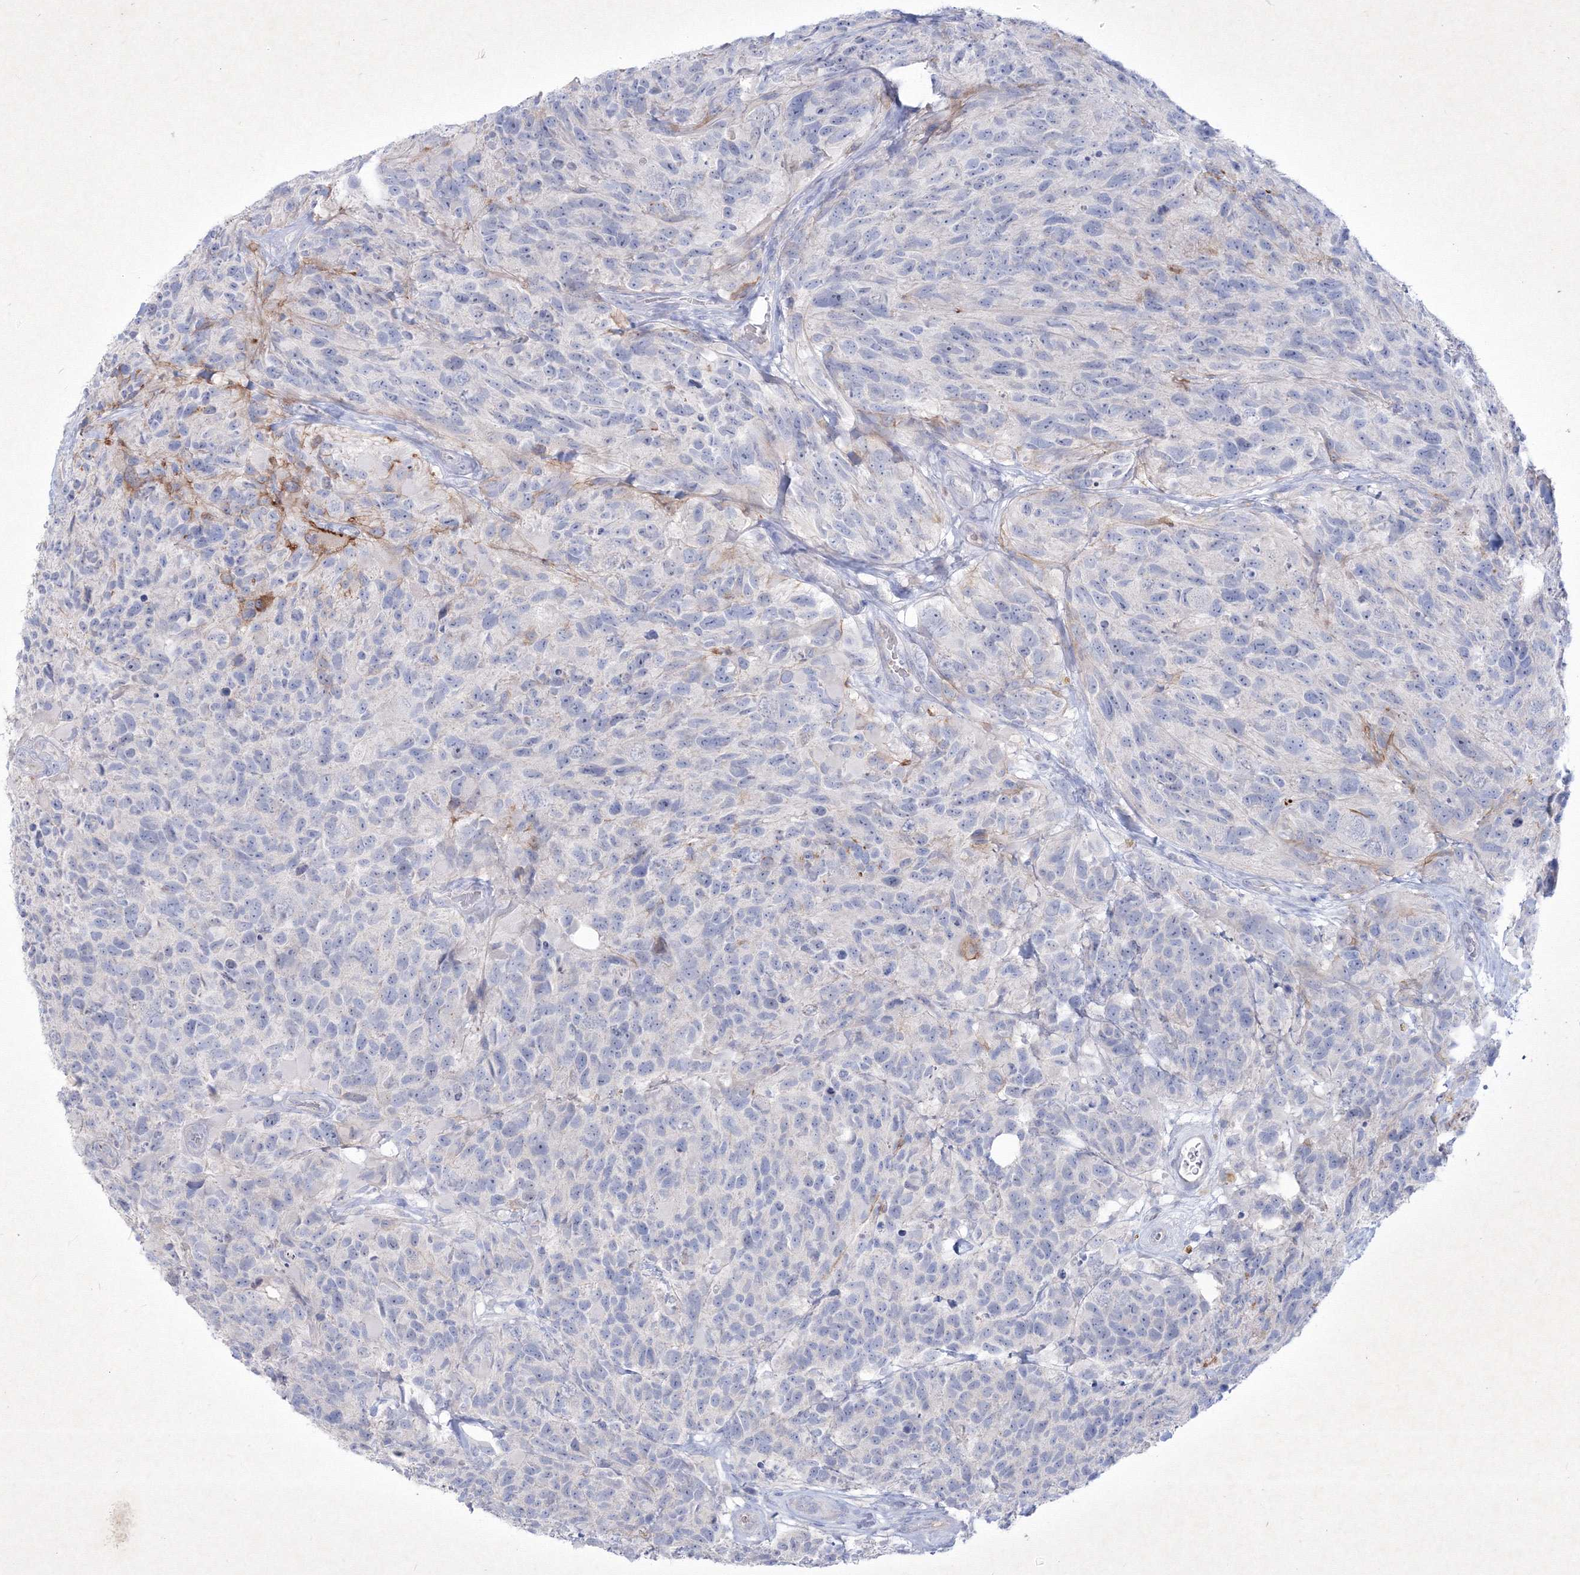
{"staining": {"intensity": "negative", "quantity": "none", "location": "none"}, "tissue": "glioma", "cell_type": "Tumor cells", "image_type": "cancer", "snomed": [{"axis": "morphology", "description": "Glioma, malignant, High grade"}, {"axis": "topography", "description": "Brain"}], "caption": "High magnification brightfield microscopy of malignant glioma (high-grade) stained with DAB (brown) and counterstained with hematoxylin (blue): tumor cells show no significant staining.", "gene": "TMEM139", "patient": {"sex": "male", "age": 69}}